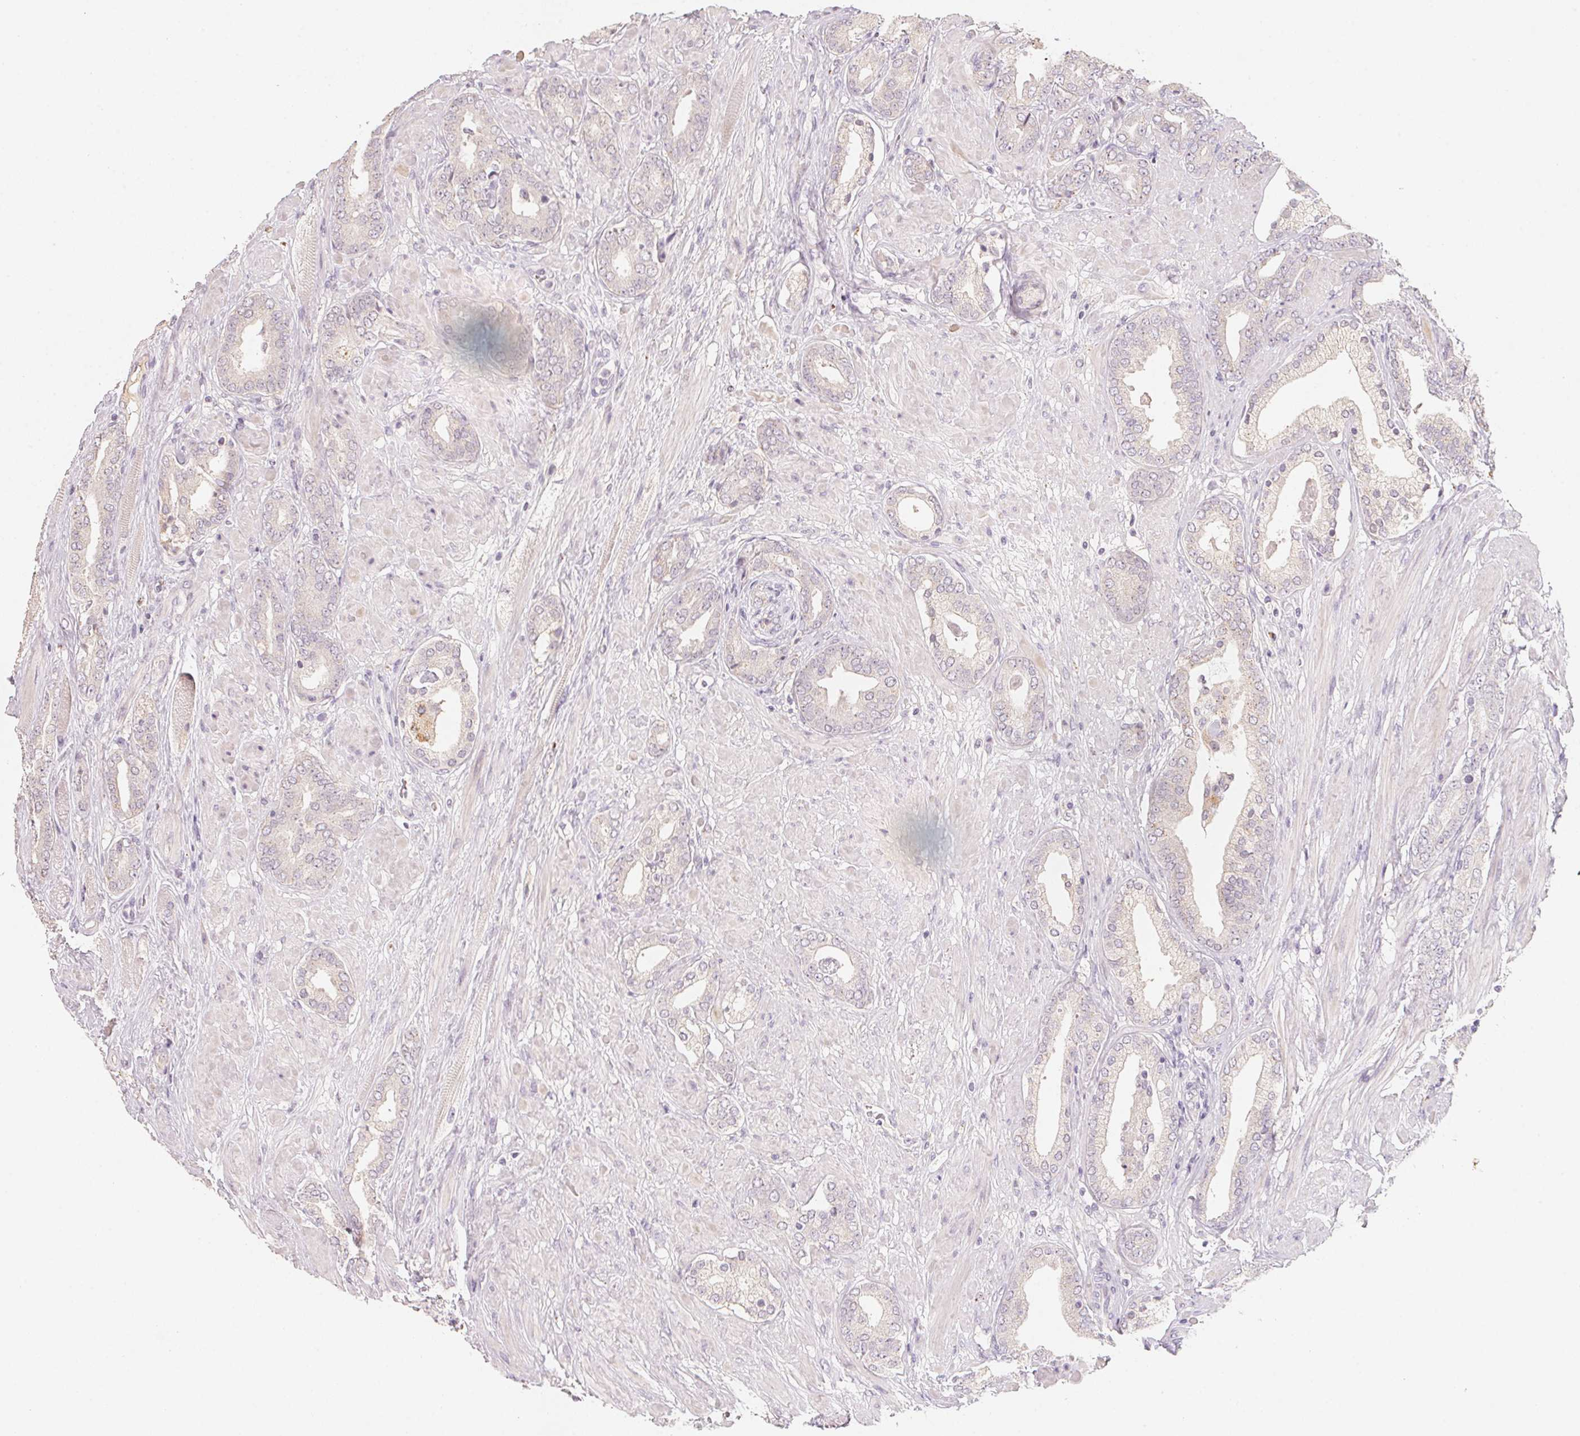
{"staining": {"intensity": "negative", "quantity": "none", "location": "none"}, "tissue": "prostate cancer", "cell_type": "Tumor cells", "image_type": "cancer", "snomed": [{"axis": "morphology", "description": "Adenocarcinoma, High grade"}, {"axis": "topography", "description": "Prostate"}], "caption": "Prostate cancer (adenocarcinoma (high-grade)) was stained to show a protein in brown. There is no significant positivity in tumor cells.", "gene": "TREH", "patient": {"sex": "male", "age": 56}}